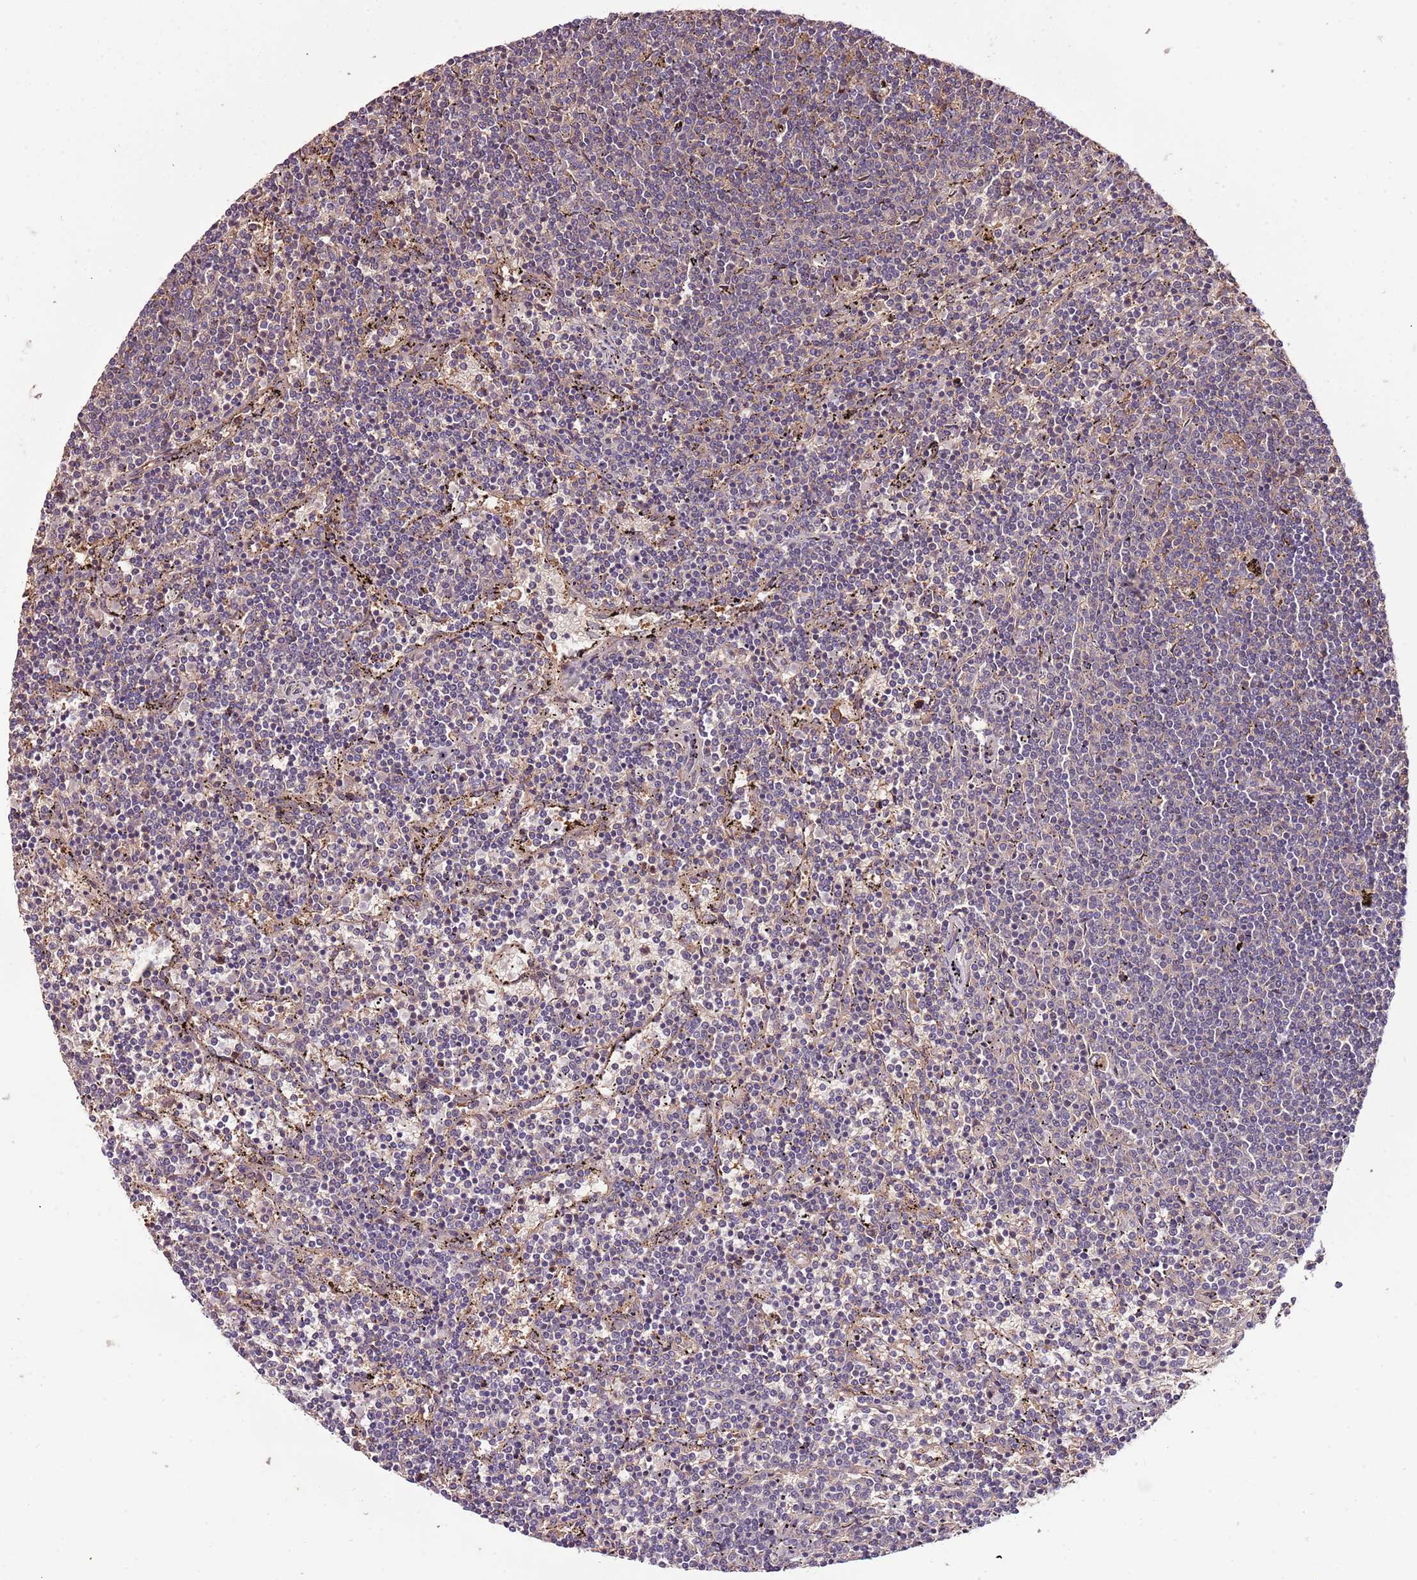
{"staining": {"intensity": "negative", "quantity": "none", "location": "none"}, "tissue": "lymphoma", "cell_type": "Tumor cells", "image_type": "cancer", "snomed": [{"axis": "morphology", "description": "Malignant lymphoma, non-Hodgkin's type, Low grade"}, {"axis": "topography", "description": "Spleen"}], "caption": "Lymphoma was stained to show a protein in brown. There is no significant positivity in tumor cells.", "gene": "DENR", "patient": {"sex": "female", "age": 50}}